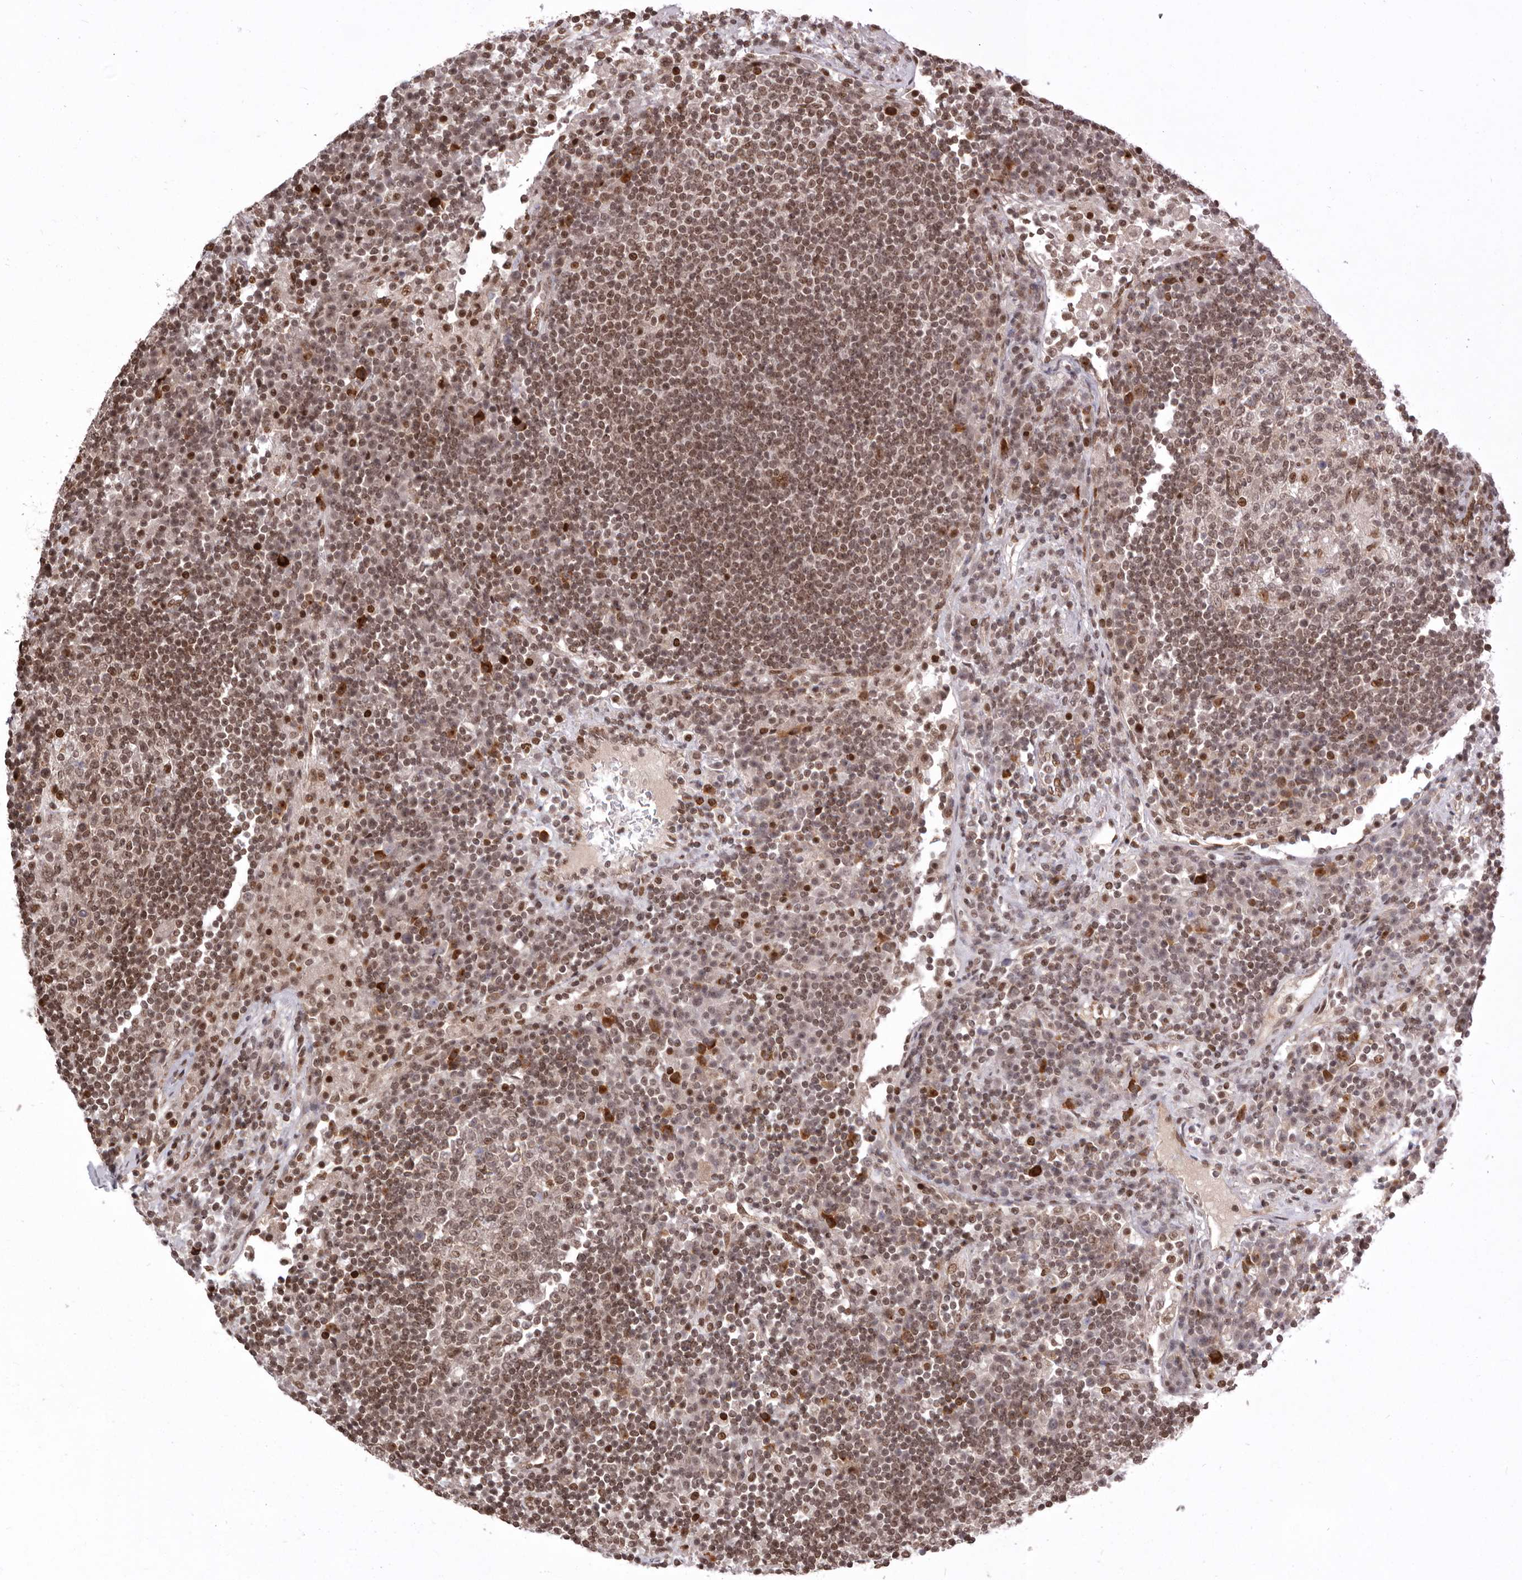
{"staining": {"intensity": "moderate", "quantity": ">75%", "location": "nuclear"}, "tissue": "lymph node", "cell_type": "Germinal center cells", "image_type": "normal", "snomed": [{"axis": "morphology", "description": "Normal tissue, NOS"}, {"axis": "topography", "description": "Lymph node"}], "caption": "Immunohistochemical staining of unremarkable human lymph node reveals >75% levels of moderate nuclear protein expression in about >75% of germinal center cells. The protein of interest is stained brown, and the nuclei are stained in blue (DAB IHC with brightfield microscopy, high magnification).", "gene": "CHTOP", "patient": {"sex": "female", "age": 53}}